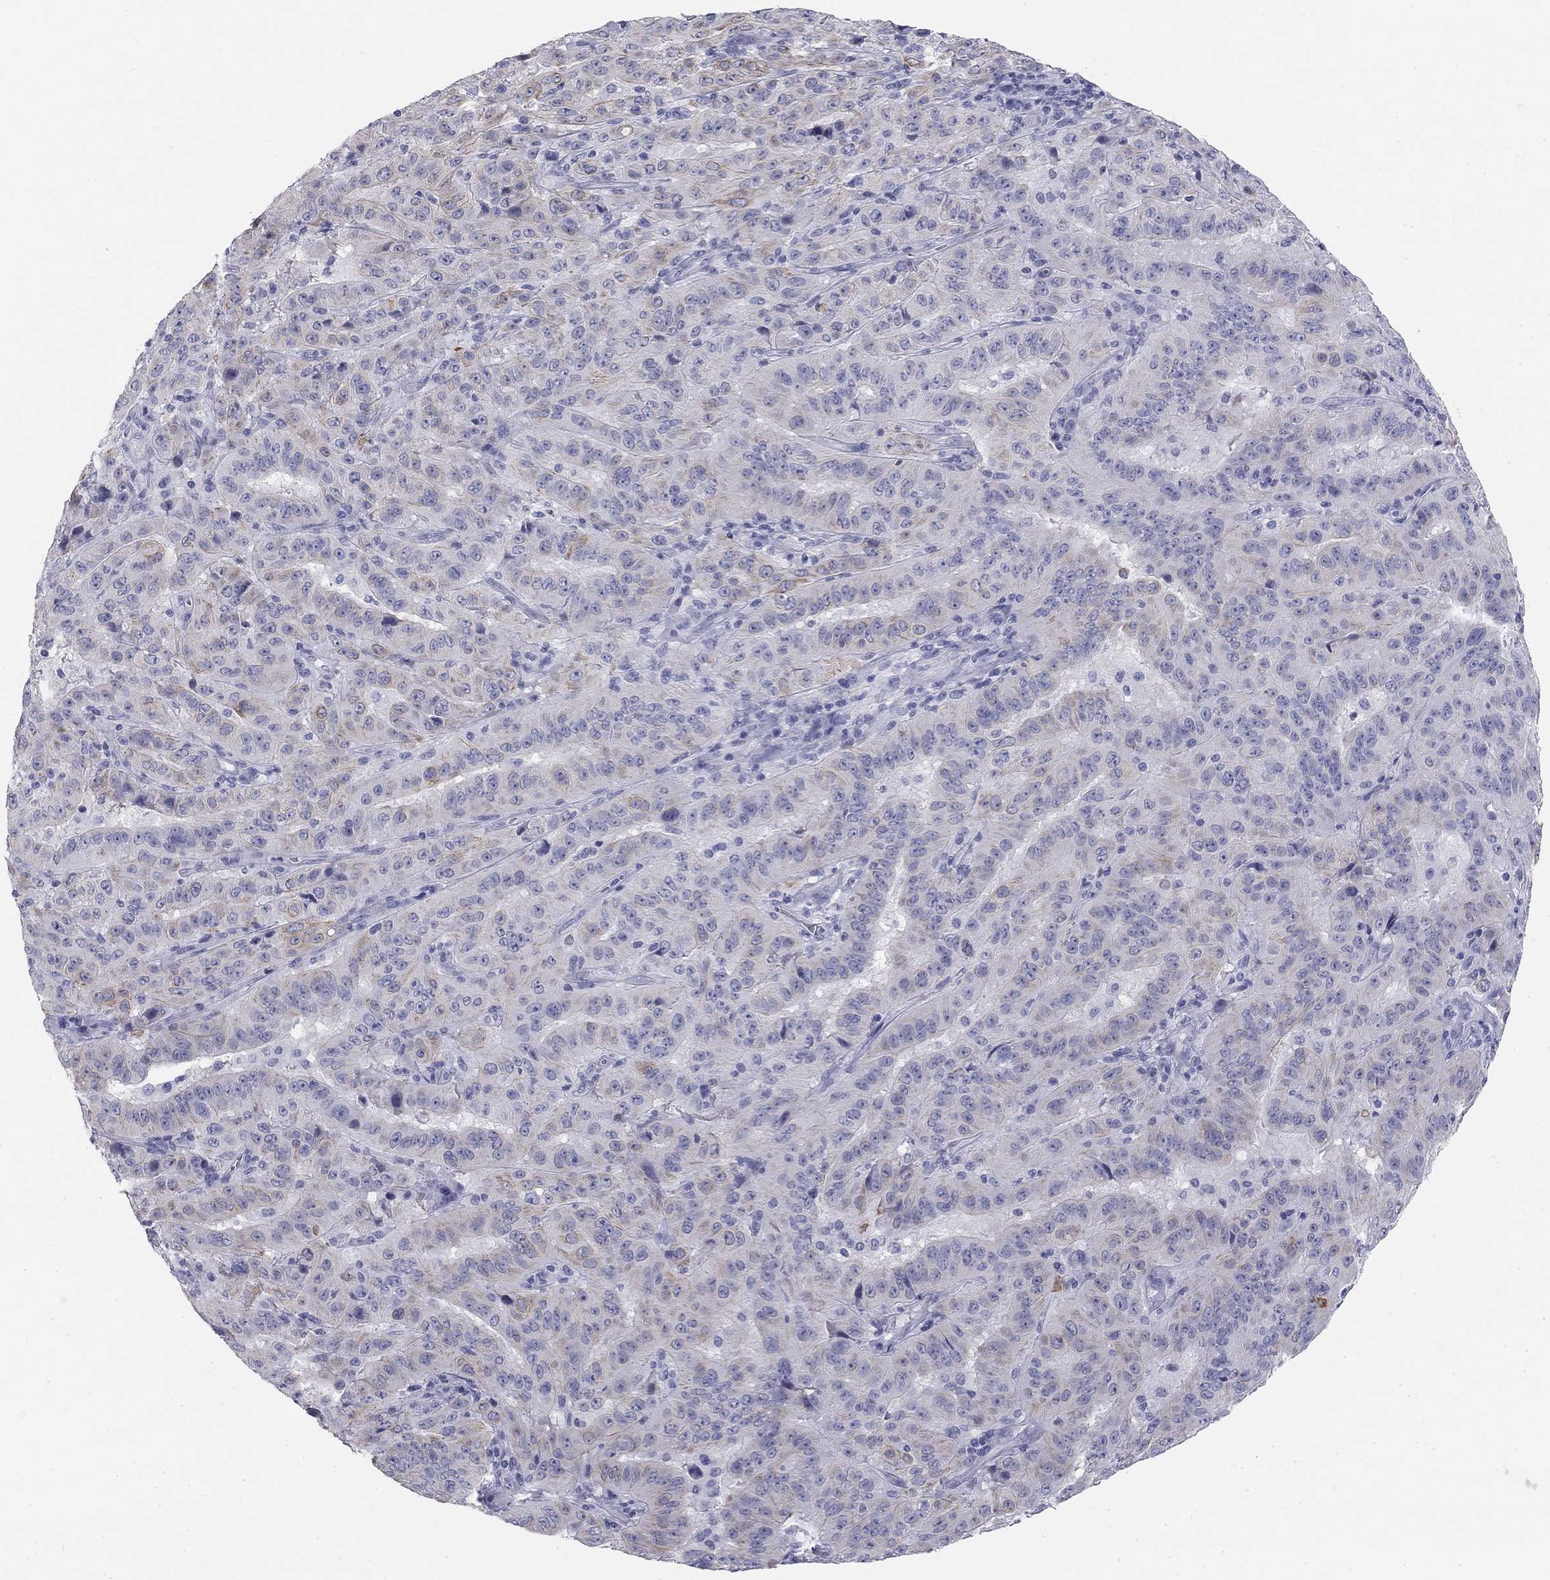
{"staining": {"intensity": "weak", "quantity": "<25%", "location": "cytoplasmic/membranous"}, "tissue": "pancreatic cancer", "cell_type": "Tumor cells", "image_type": "cancer", "snomed": [{"axis": "morphology", "description": "Adenocarcinoma, NOS"}, {"axis": "topography", "description": "Pancreas"}], "caption": "This is a micrograph of IHC staining of adenocarcinoma (pancreatic), which shows no positivity in tumor cells. The staining is performed using DAB brown chromogen with nuclei counter-stained in using hematoxylin.", "gene": "SULT2B1", "patient": {"sex": "male", "age": 63}}